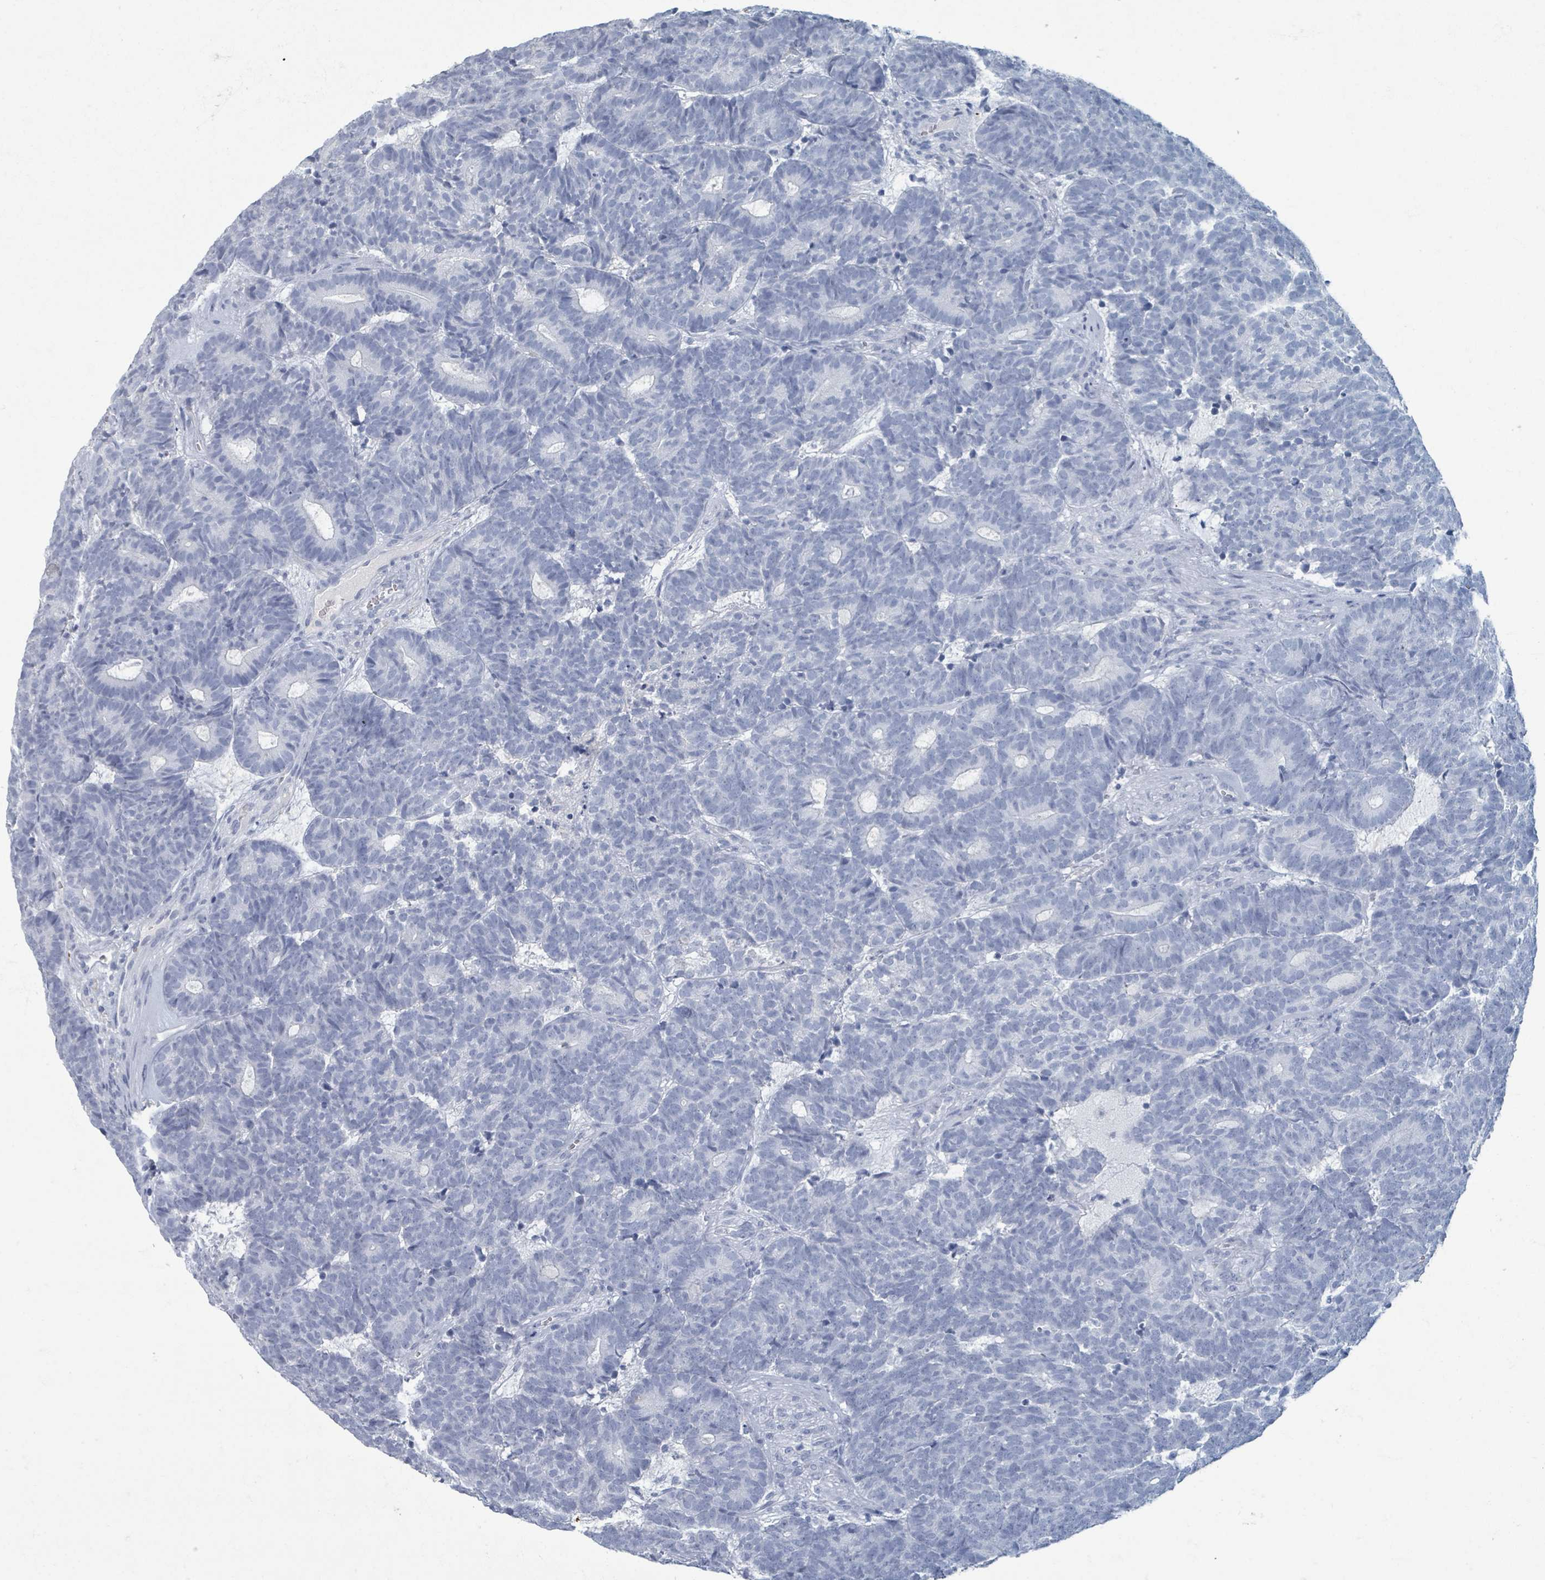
{"staining": {"intensity": "negative", "quantity": "none", "location": "none"}, "tissue": "head and neck cancer", "cell_type": "Tumor cells", "image_type": "cancer", "snomed": [{"axis": "morphology", "description": "Adenocarcinoma, NOS"}, {"axis": "topography", "description": "Head-Neck"}], "caption": "DAB immunohistochemical staining of head and neck adenocarcinoma exhibits no significant staining in tumor cells. (Stains: DAB (3,3'-diaminobenzidine) immunohistochemistry (IHC) with hematoxylin counter stain, Microscopy: brightfield microscopy at high magnification).", "gene": "TAS2R1", "patient": {"sex": "female", "age": 81}}